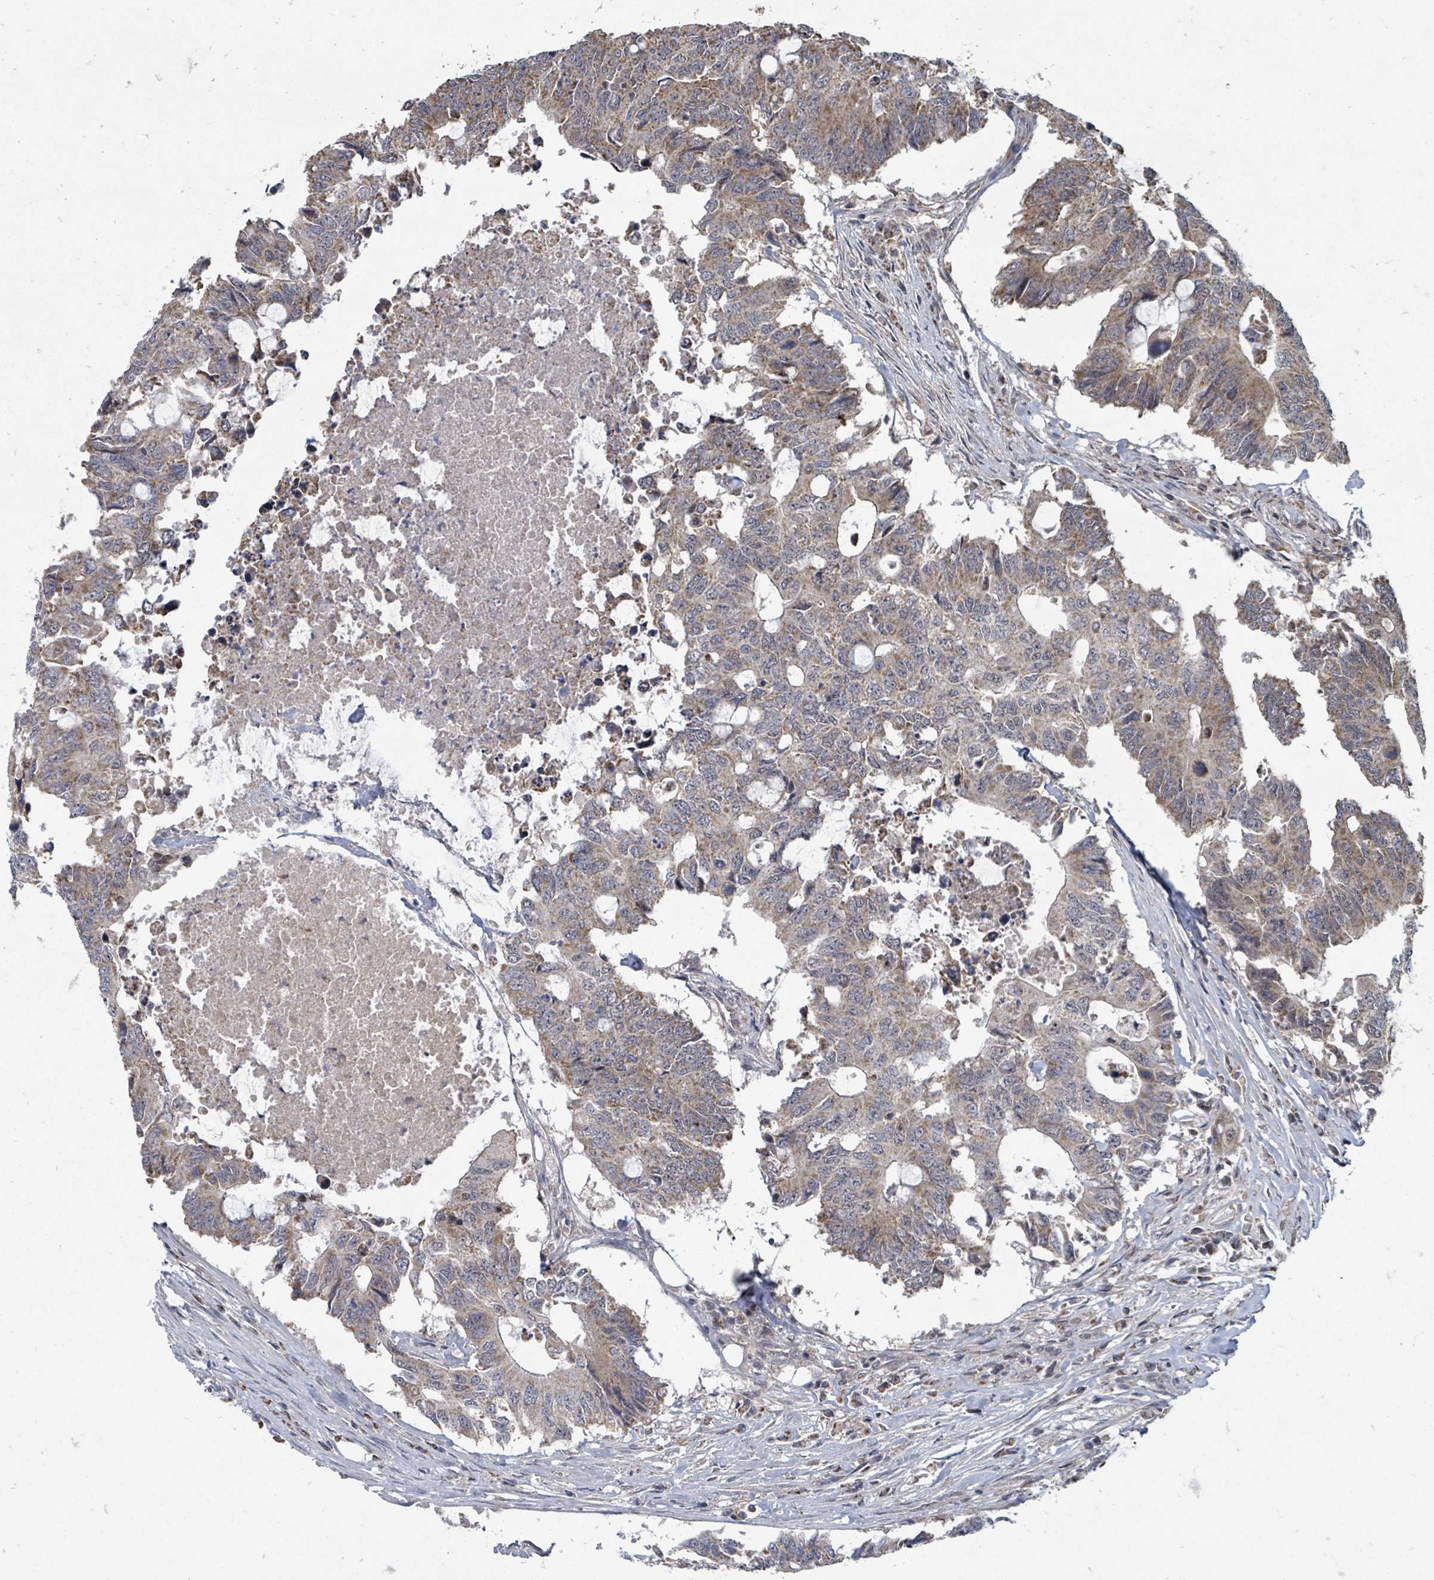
{"staining": {"intensity": "moderate", "quantity": "25%-75%", "location": "cytoplasmic/membranous"}, "tissue": "colorectal cancer", "cell_type": "Tumor cells", "image_type": "cancer", "snomed": [{"axis": "morphology", "description": "Adenocarcinoma, NOS"}, {"axis": "topography", "description": "Colon"}], "caption": "Tumor cells exhibit moderate cytoplasmic/membranous expression in approximately 25%-75% of cells in adenocarcinoma (colorectal). Nuclei are stained in blue.", "gene": "MAGOHB", "patient": {"sex": "male", "age": 71}}